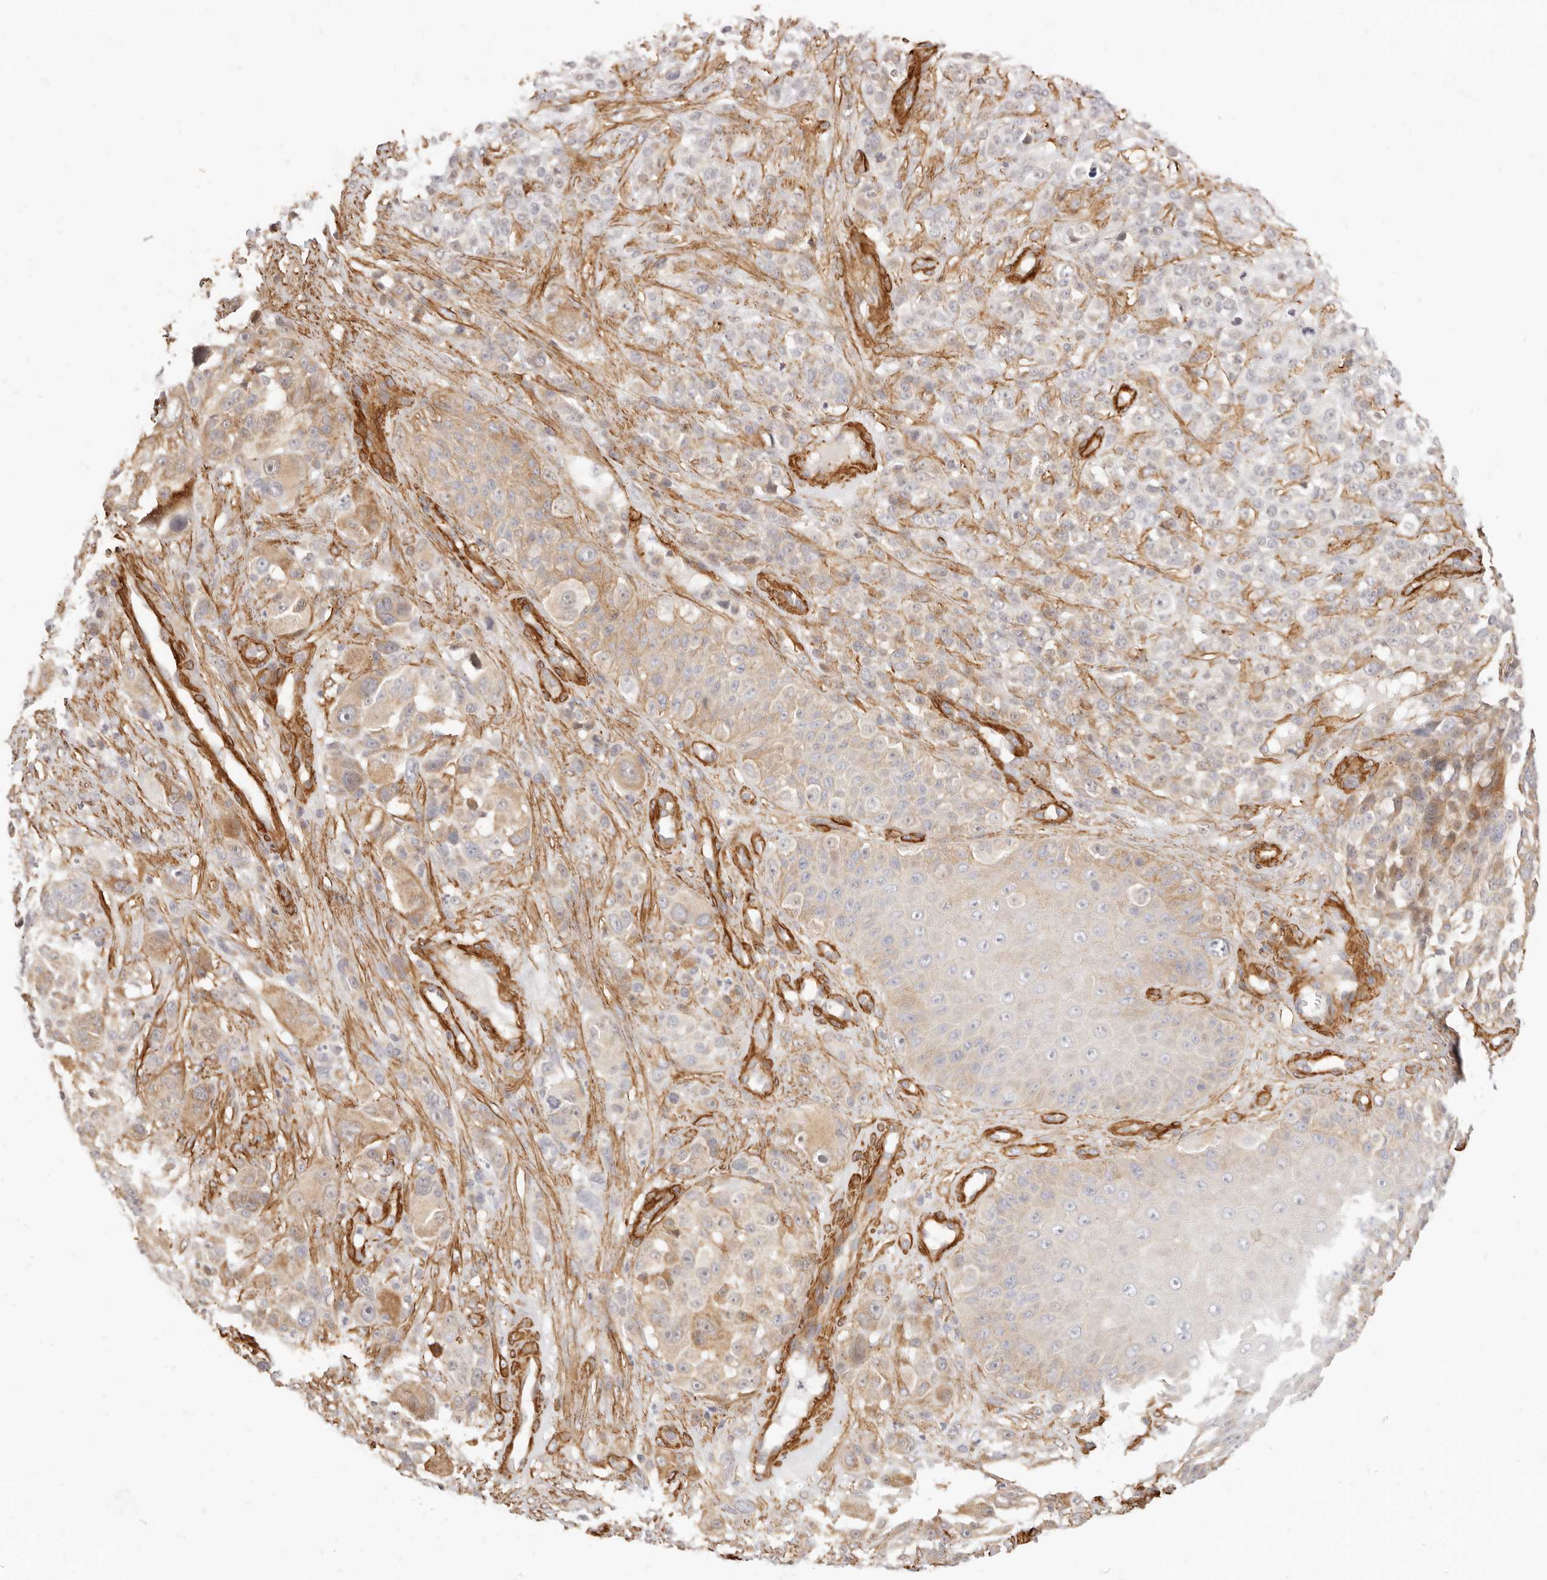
{"staining": {"intensity": "weak", "quantity": "25%-75%", "location": "cytoplasmic/membranous"}, "tissue": "melanoma", "cell_type": "Tumor cells", "image_type": "cancer", "snomed": [{"axis": "morphology", "description": "Malignant melanoma, NOS"}, {"axis": "topography", "description": "Skin"}], "caption": "DAB immunohistochemical staining of malignant melanoma demonstrates weak cytoplasmic/membranous protein expression in about 25%-75% of tumor cells.", "gene": "TMTC2", "patient": {"sex": "female", "age": 55}}